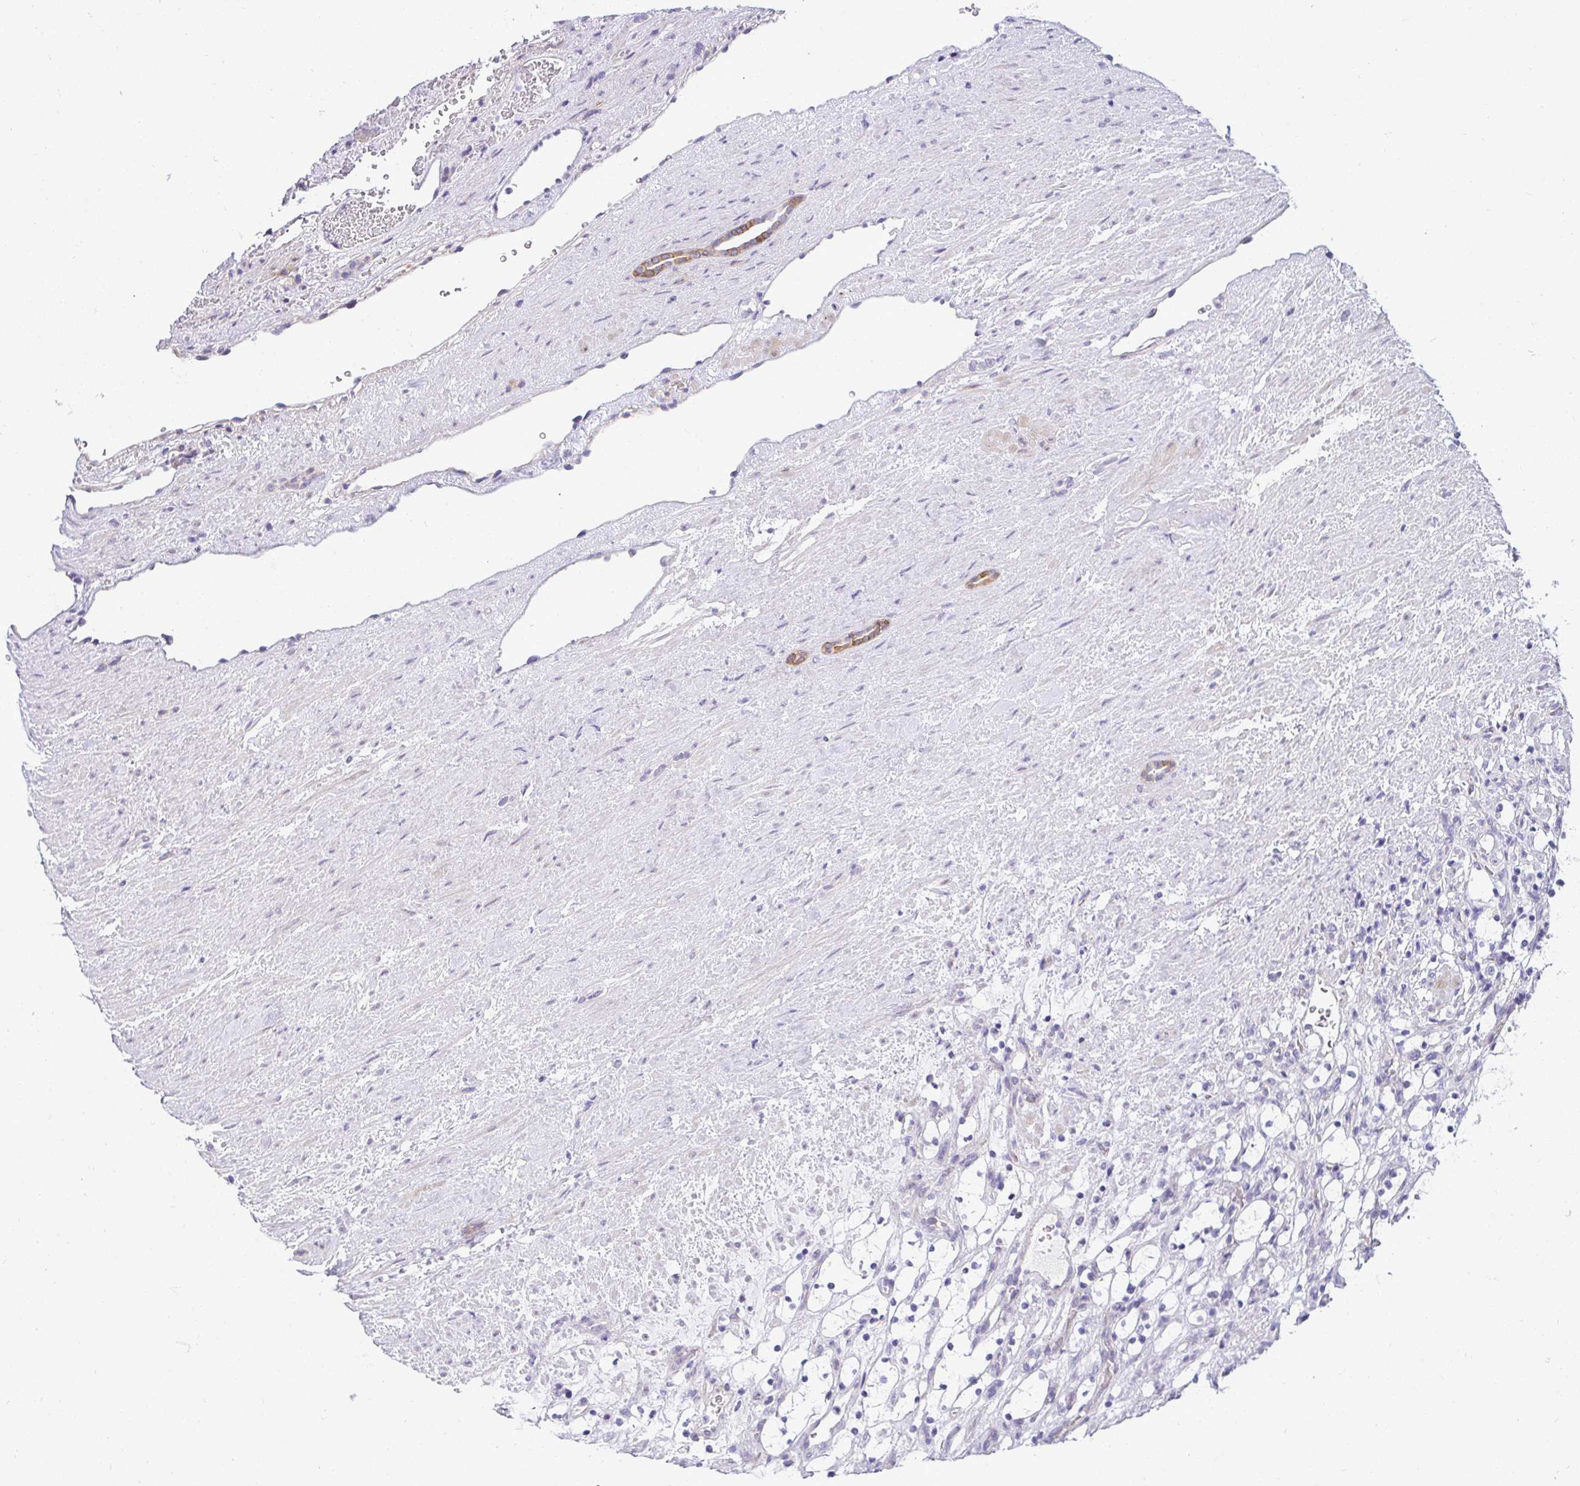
{"staining": {"intensity": "negative", "quantity": "none", "location": "none"}, "tissue": "renal cancer", "cell_type": "Tumor cells", "image_type": "cancer", "snomed": [{"axis": "morphology", "description": "Adenocarcinoma, NOS"}, {"axis": "topography", "description": "Kidney"}], "caption": "Tumor cells show no significant staining in renal cancer.", "gene": "AK5", "patient": {"sex": "female", "age": 69}}